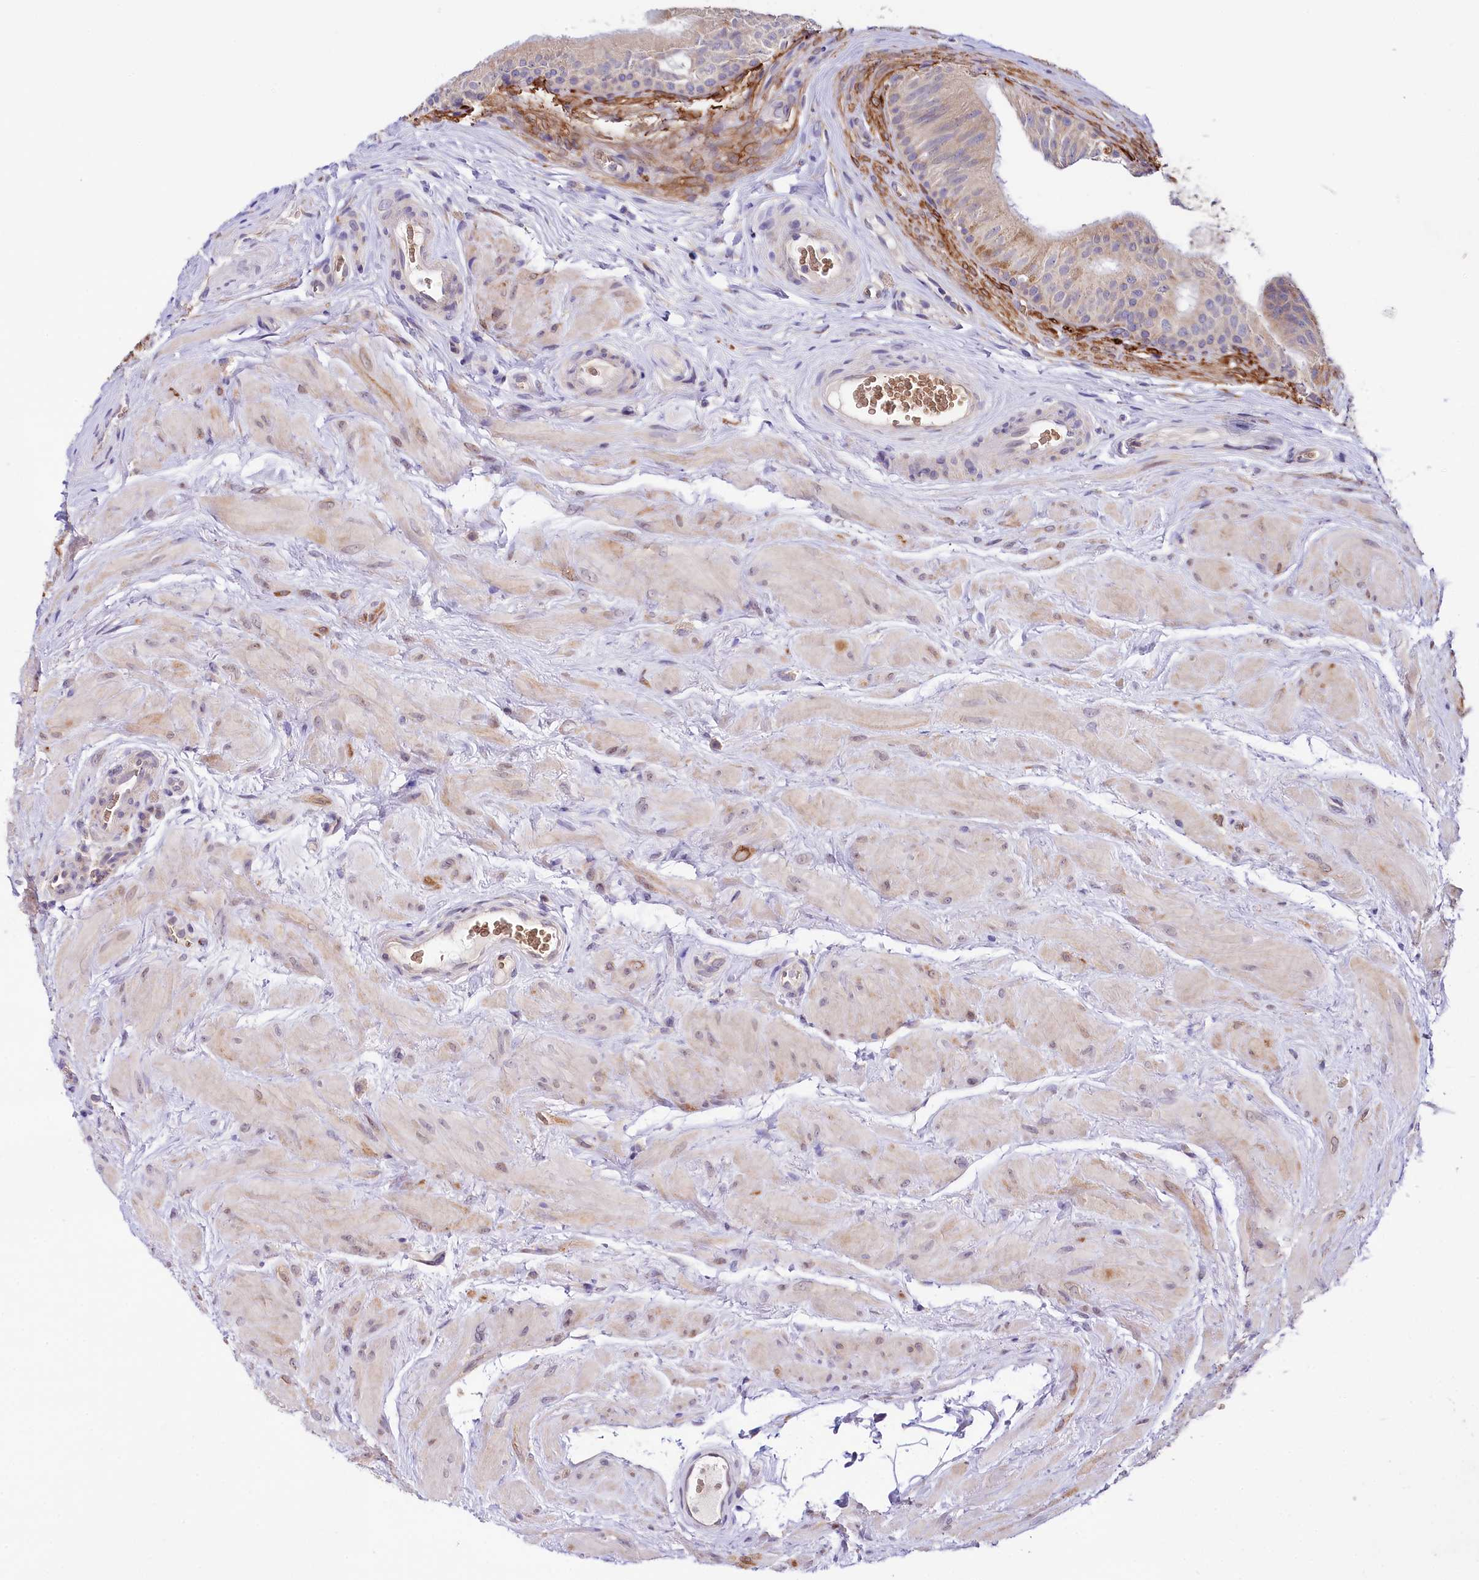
{"staining": {"intensity": "weak", "quantity": ">75%", "location": "cytoplasmic/membranous"}, "tissue": "epididymis", "cell_type": "Glandular cells", "image_type": "normal", "snomed": [{"axis": "morphology", "description": "Normal tissue, NOS"}, {"axis": "topography", "description": "Epididymis"}], "caption": "Weak cytoplasmic/membranous protein positivity is identified in approximately >75% of glandular cells in epididymis. The staining is performed using DAB brown chromogen to label protein expression. The nuclei are counter-stained blue using hematoxylin.", "gene": "CEP295", "patient": {"sex": "male", "age": 46}}